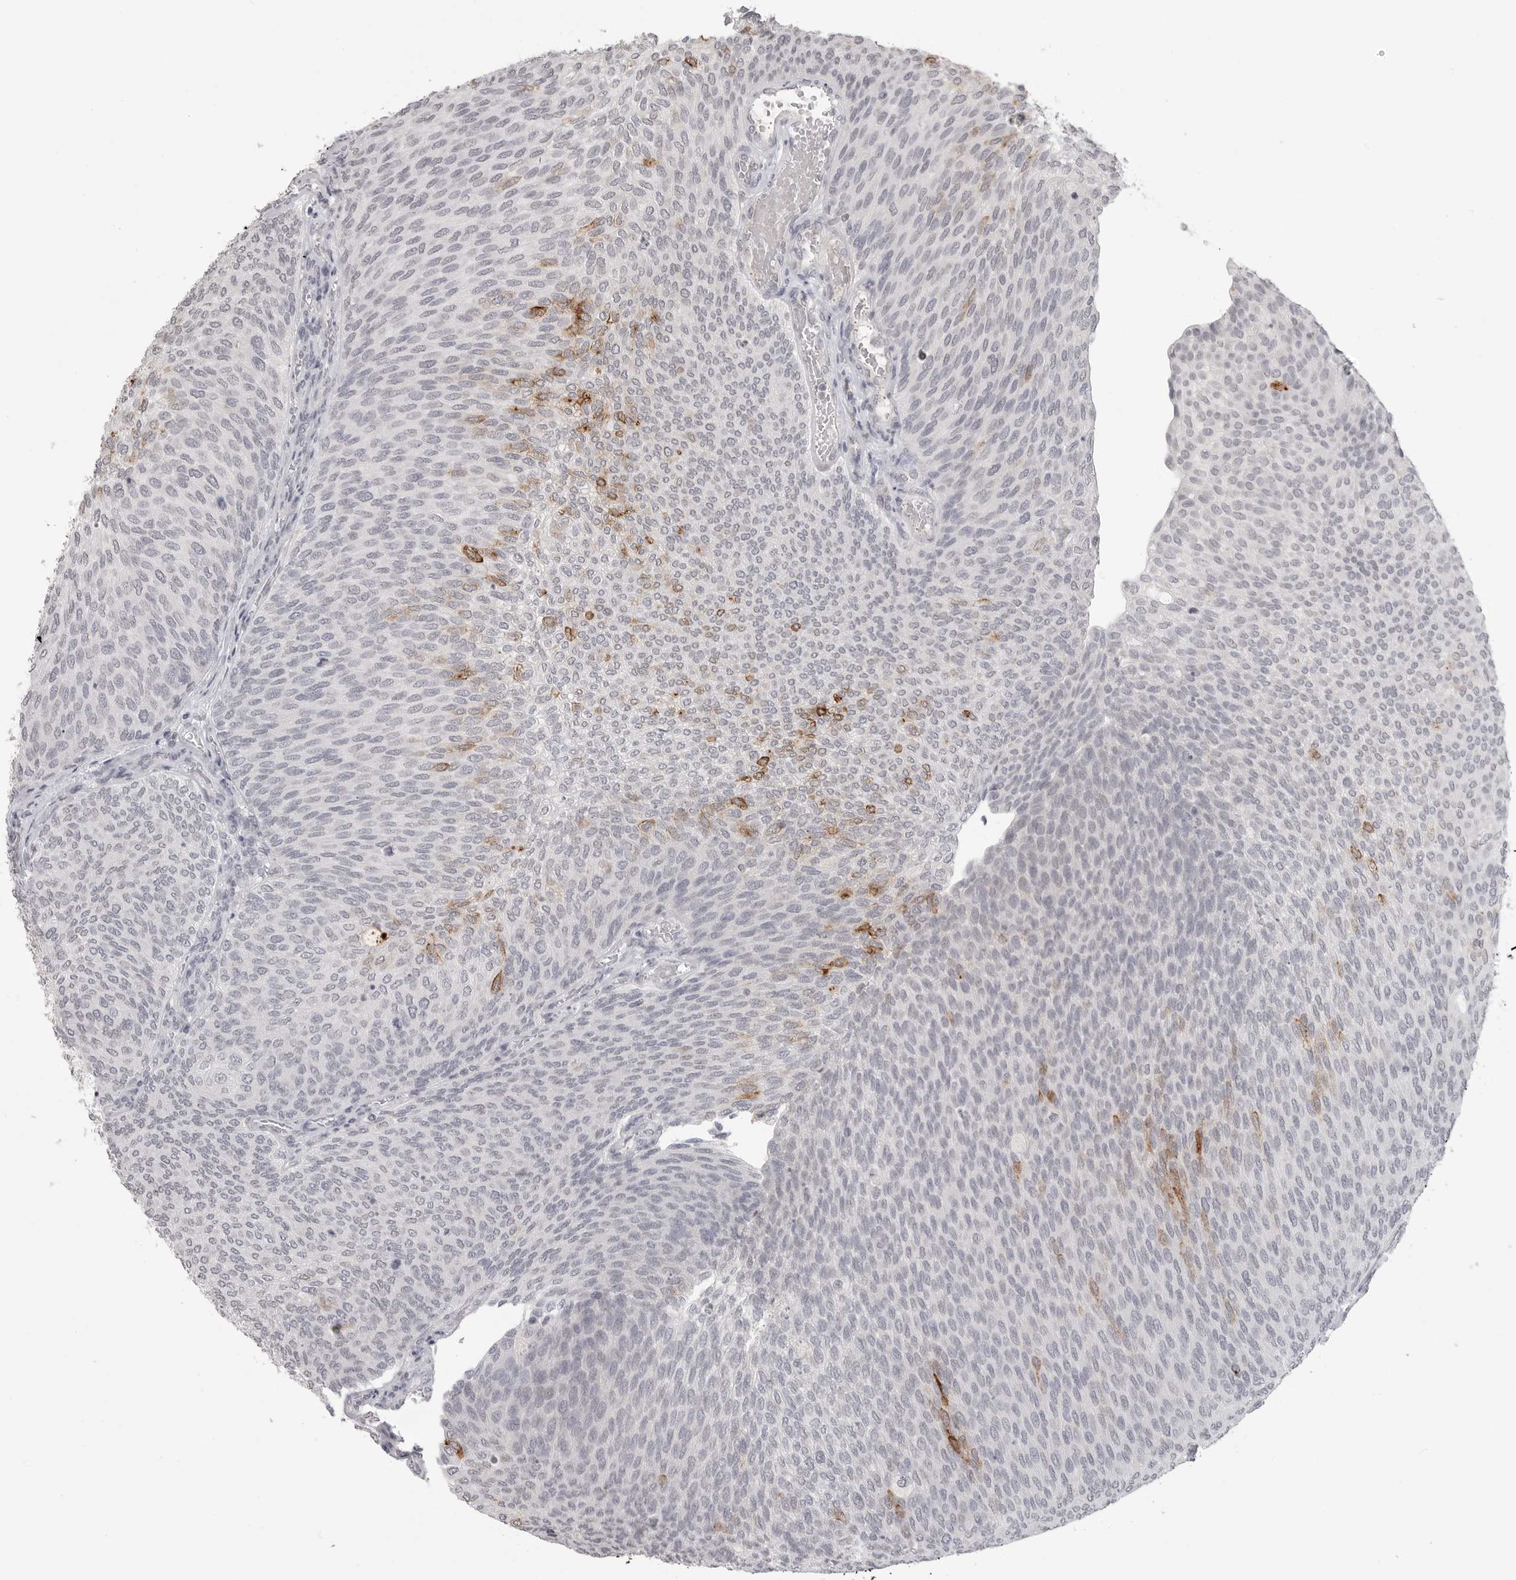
{"staining": {"intensity": "moderate", "quantity": "<25%", "location": "cytoplasmic/membranous"}, "tissue": "urothelial cancer", "cell_type": "Tumor cells", "image_type": "cancer", "snomed": [{"axis": "morphology", "description": "Urothelial carcinoma, Low grade"}, {"axis": "topography", "description": "Urinary bladder"}], "caption": "Urothelial cancer tissue displays moderate cytoplasmic/membranous positivity in about <25% of tumor cells", "gene": "PRSS1", "patient": {"sex": "female", "age": 79}}